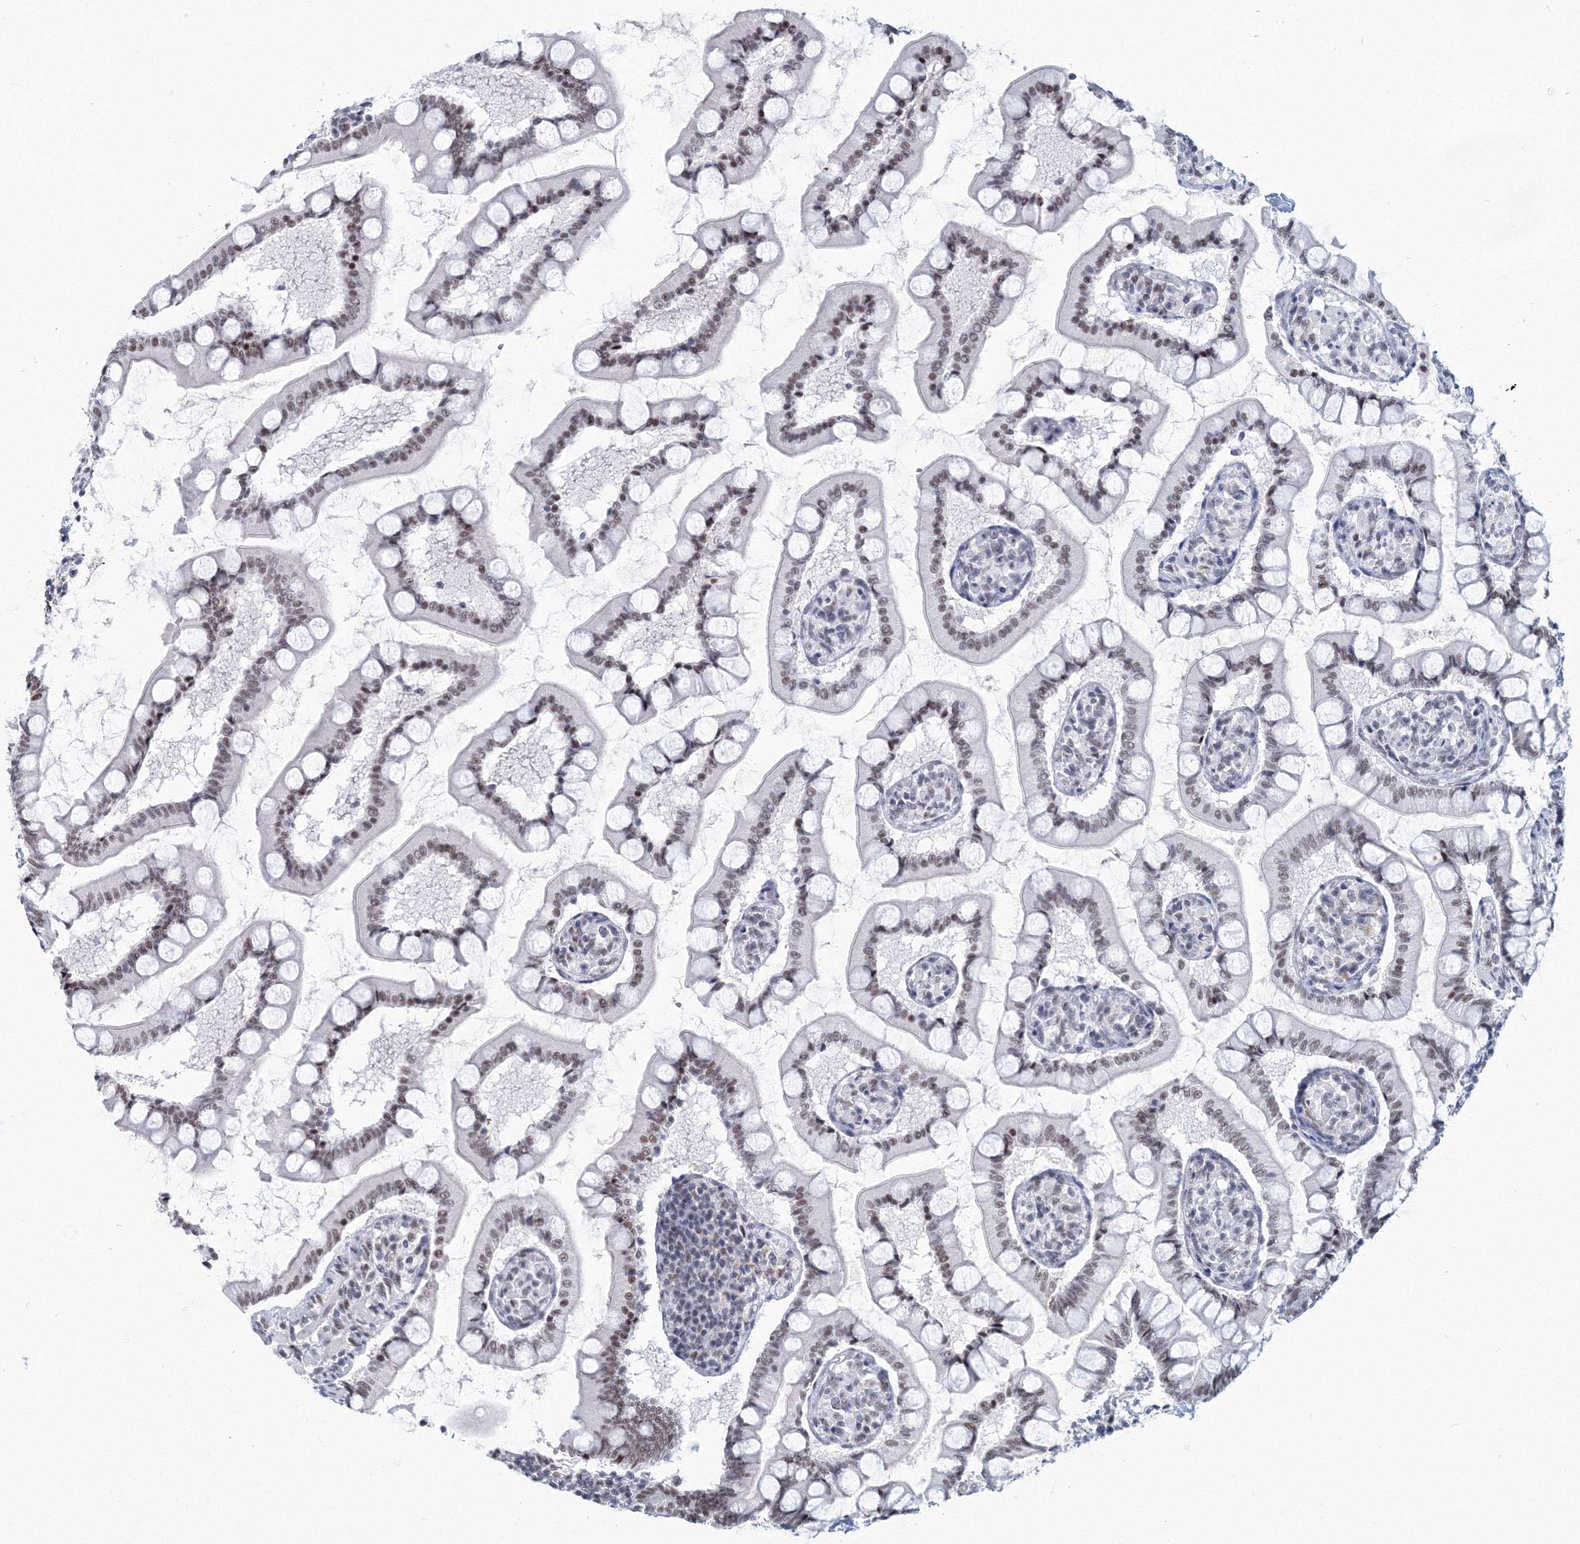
{"staining": {"intensity": "moderate", "quantity": ">75%", "location": "nuclear"}, "tissue": "small intestine", "cell_type": "Glandular cells", "image_type": "normal", "snomed": [{"axis": "morphology", "description": "Normal tissue, NOS"}, {"axis": "topography", "description": "Small intestine"}], "caption": "There is medium levels of moderate nuclear expression in glandular cells of unremarkable small intestine, as demonstrated by immunohistochemical staining (brown color).", "gene": "SF3B6", "patient": {"sex": "male", "age": 41}}